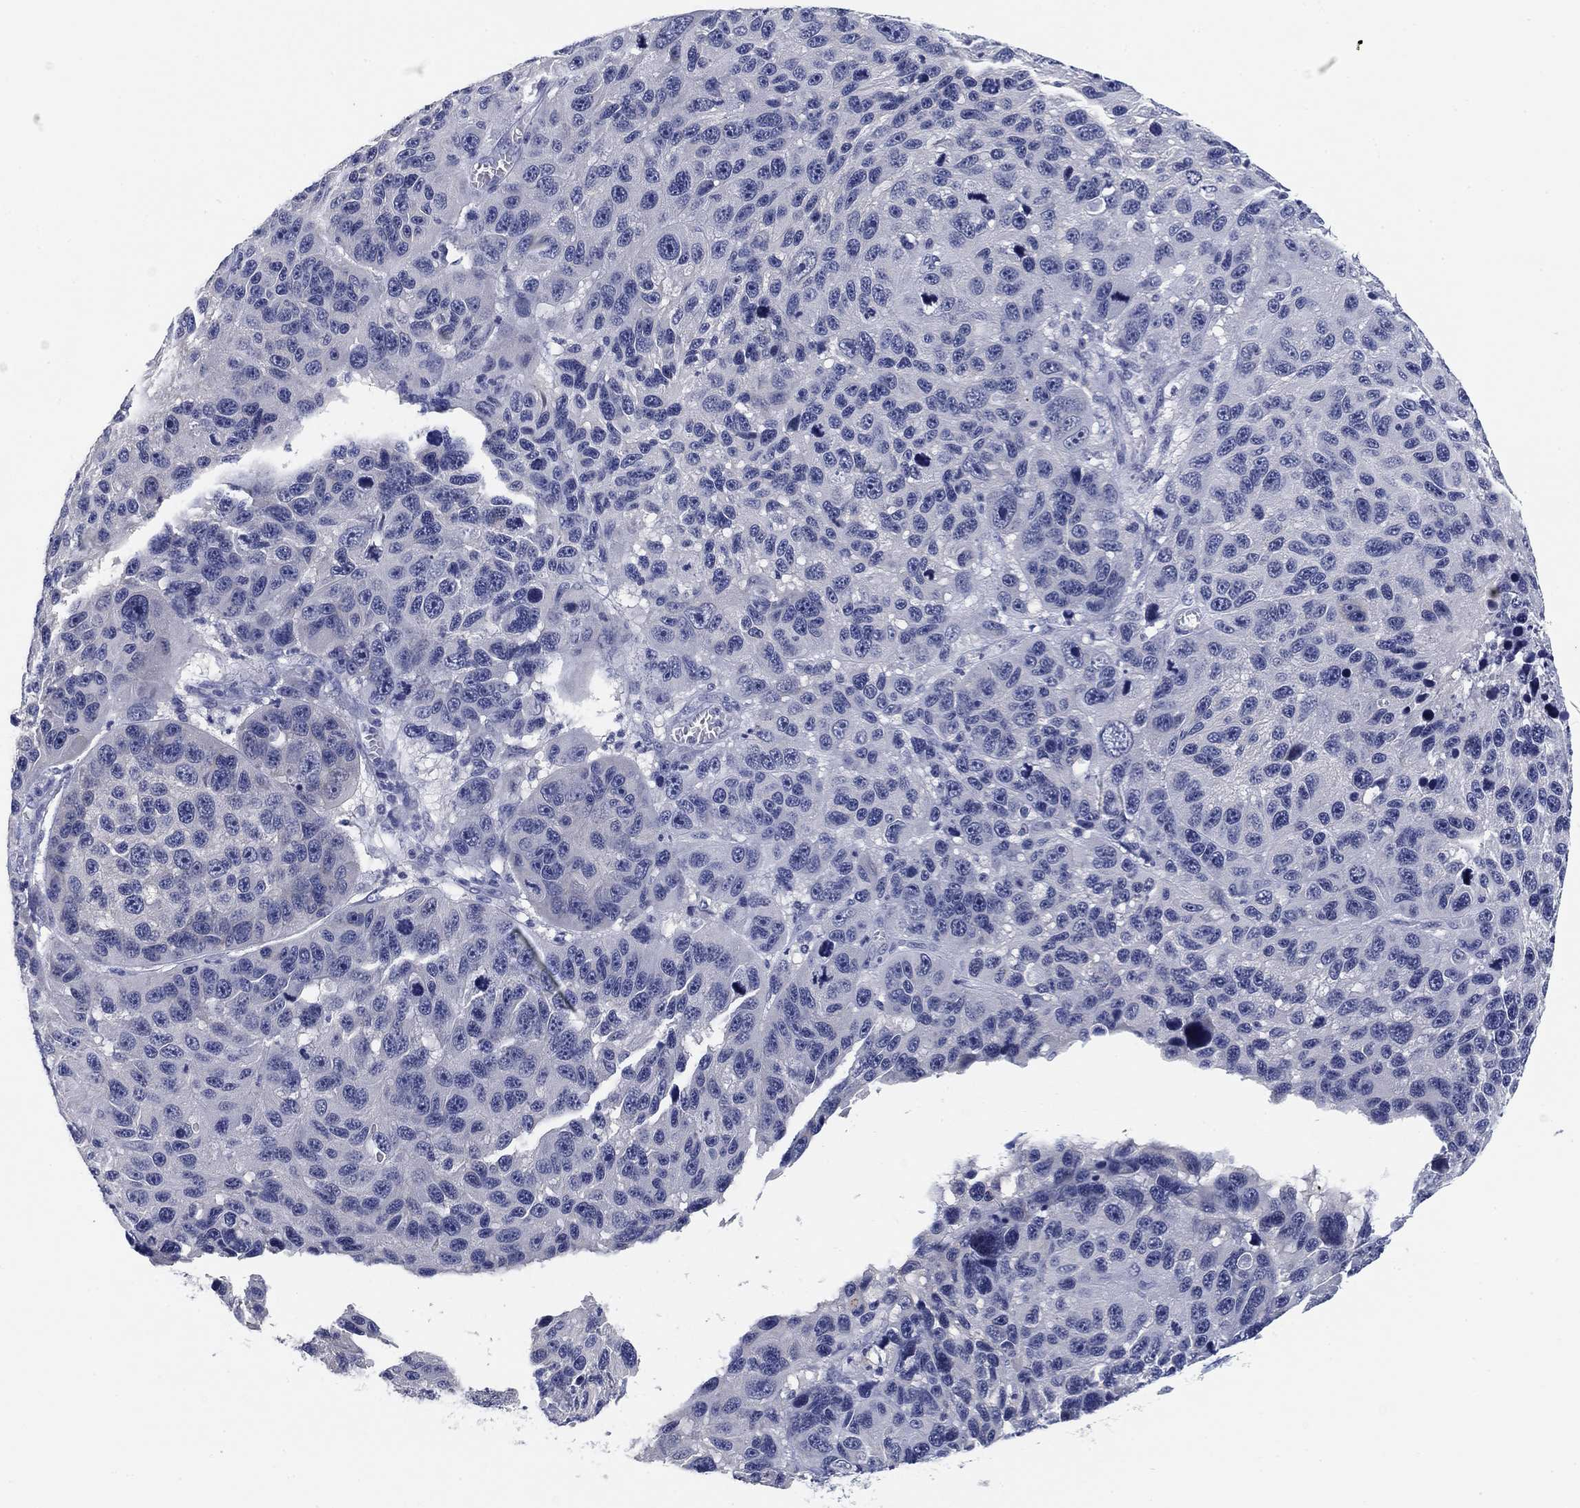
{"staining": {"intensity": "negative", "quantity": "none", "location": "none"}, "tissue": "melanoma", "cell_type": "Tumor cells", "image_type": "cancer", "snomed": [{"axis": "morphology", "description": "Malignant melanoma, NOS"}, {"axis": "topography", "description": "Skin"}], "caption": "High magnification brightfield microscopy of malignant melanoma stained with DAB (brown) and counterstained with hematoxylin (blue): tumor cells show no significant expression. (DAB immunohistochemistry with hematoxylin counter stain).", "gene": "CLUL1", "patient": {"sex": "male", "age": 53}}